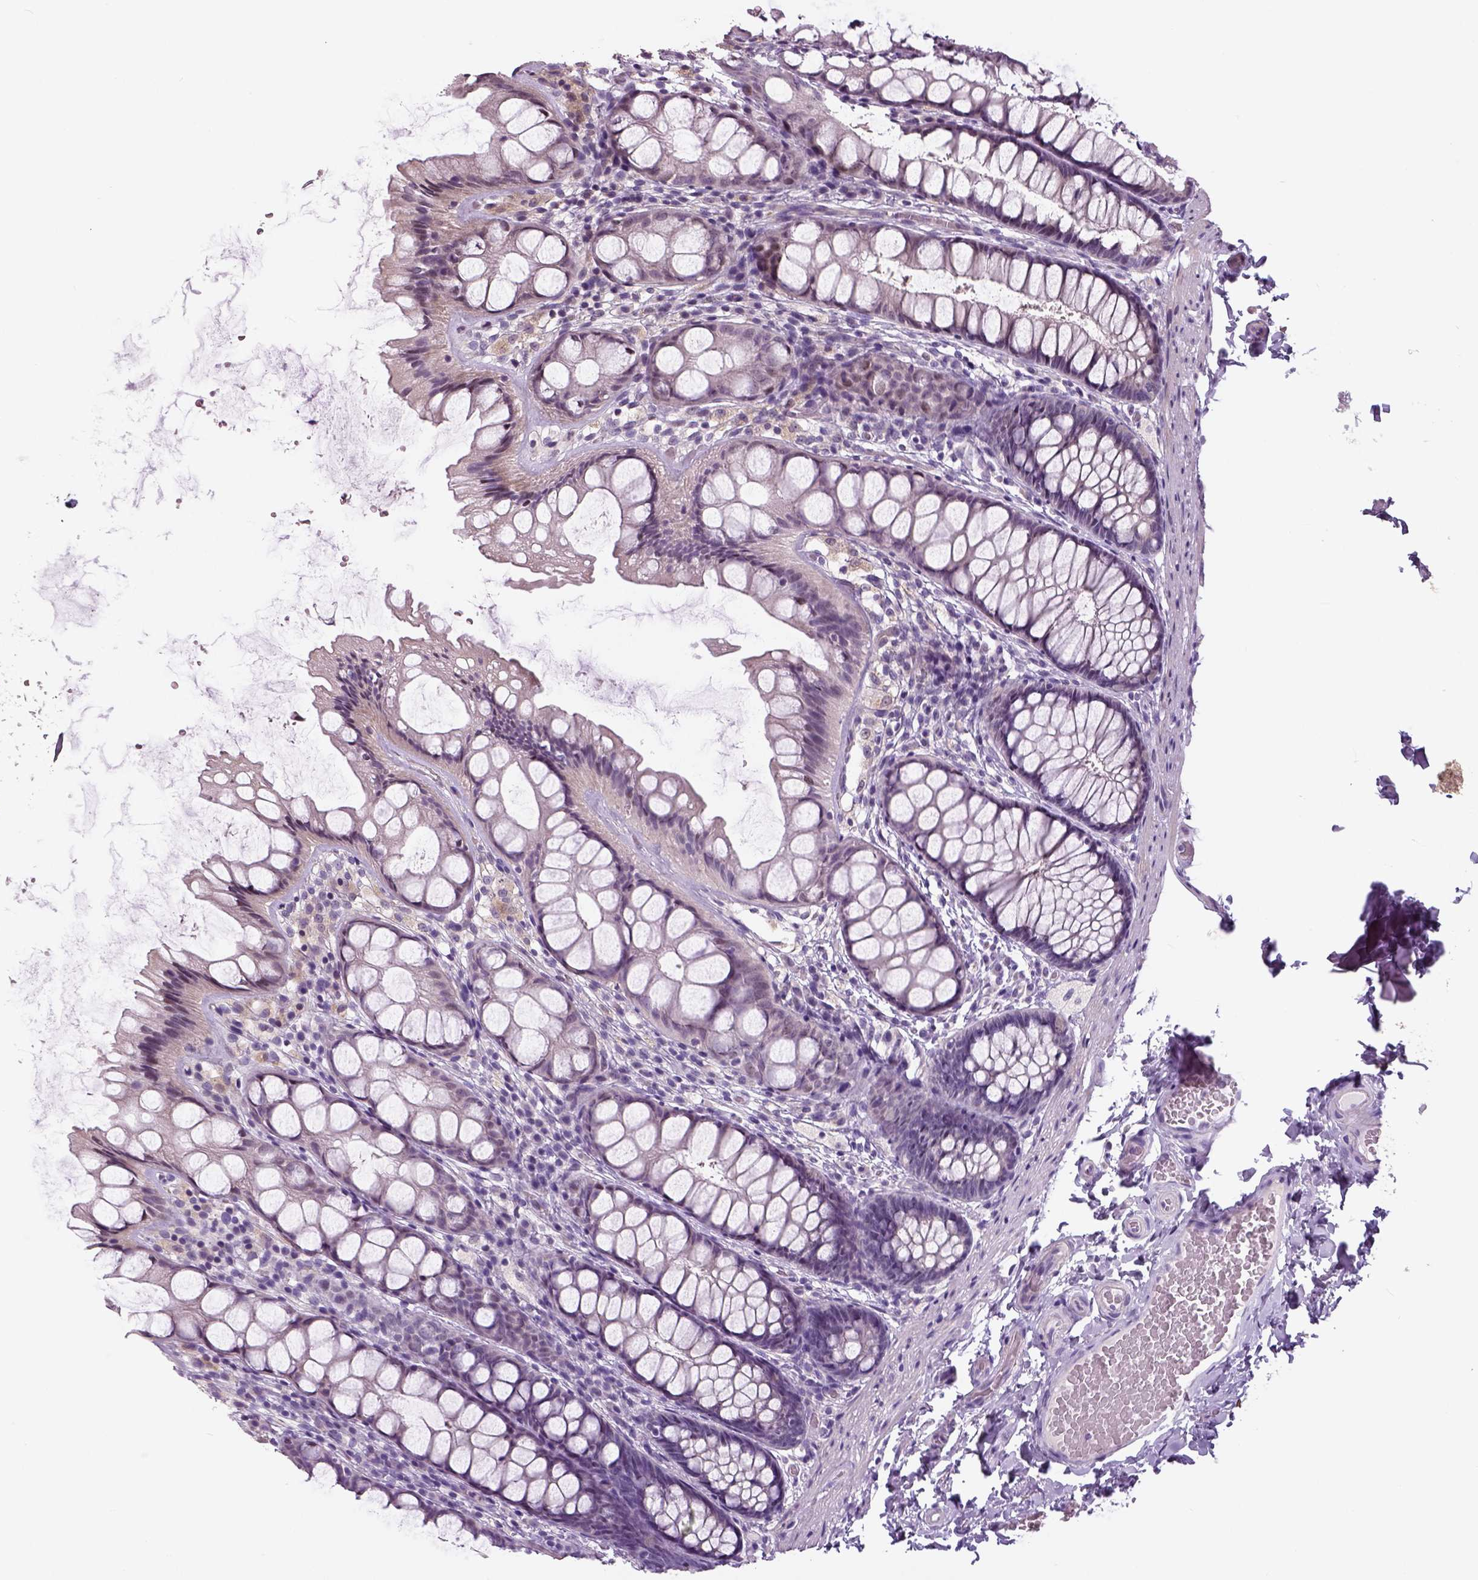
{"staining": {"intensity": "negative", "quantity": "none", "location": "none"}, "tissue": "colon", "cell_type": "Endothelial cells", "image_type": "normal", "snomed": [{"axis": "morphology", "description": "Normal tissue, NOS"}, {"axis": "topography", "description": "Colon"}], "caption": "This is a histopathology image of immunohistochemistry staining of normal colon, which shows no expression in endothelial cells. The staining was performed using DAB (3,3'-diaminobenzidine) to visualize the protein expression in brown, while the nuclei were stained in blue with hematoxylin (Magnification: 20x).", "gene": "NECAB1", "patient": {"sex": "male", "age": 47}}